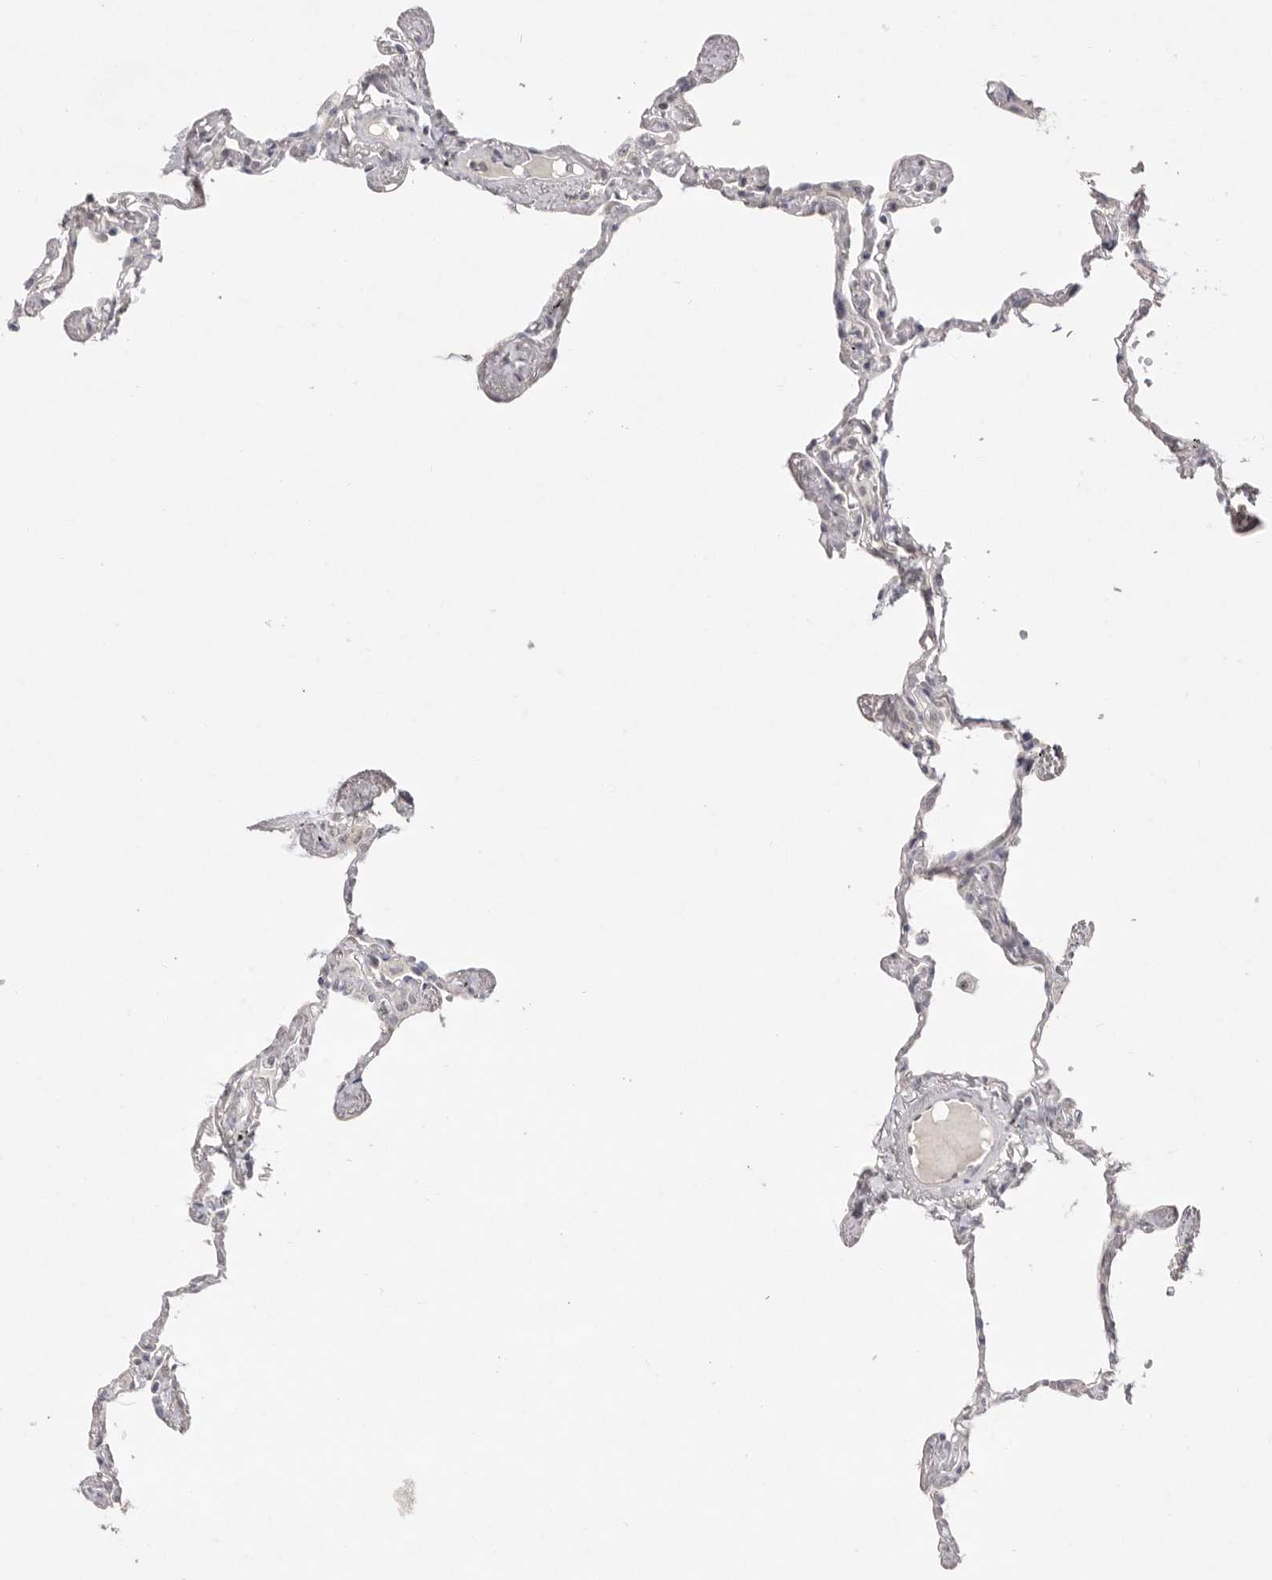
{"staining": {"intensity": "negative", "quantity": "none", "location": "none"}, "tissue": "lung", "cell_type": "Alveolar cells", "image_type": "normal", "snomed": [{"axis": "morphology", "description": "Normal tissue, NOS"}, {"axis": "topography", "description": "Lung"}], "caption": "Human lung stained for a protein using IHC reveals no expression in alveolar cells.", "gene": "TADA1", "patient": {"sex": "female", "age": 67}}